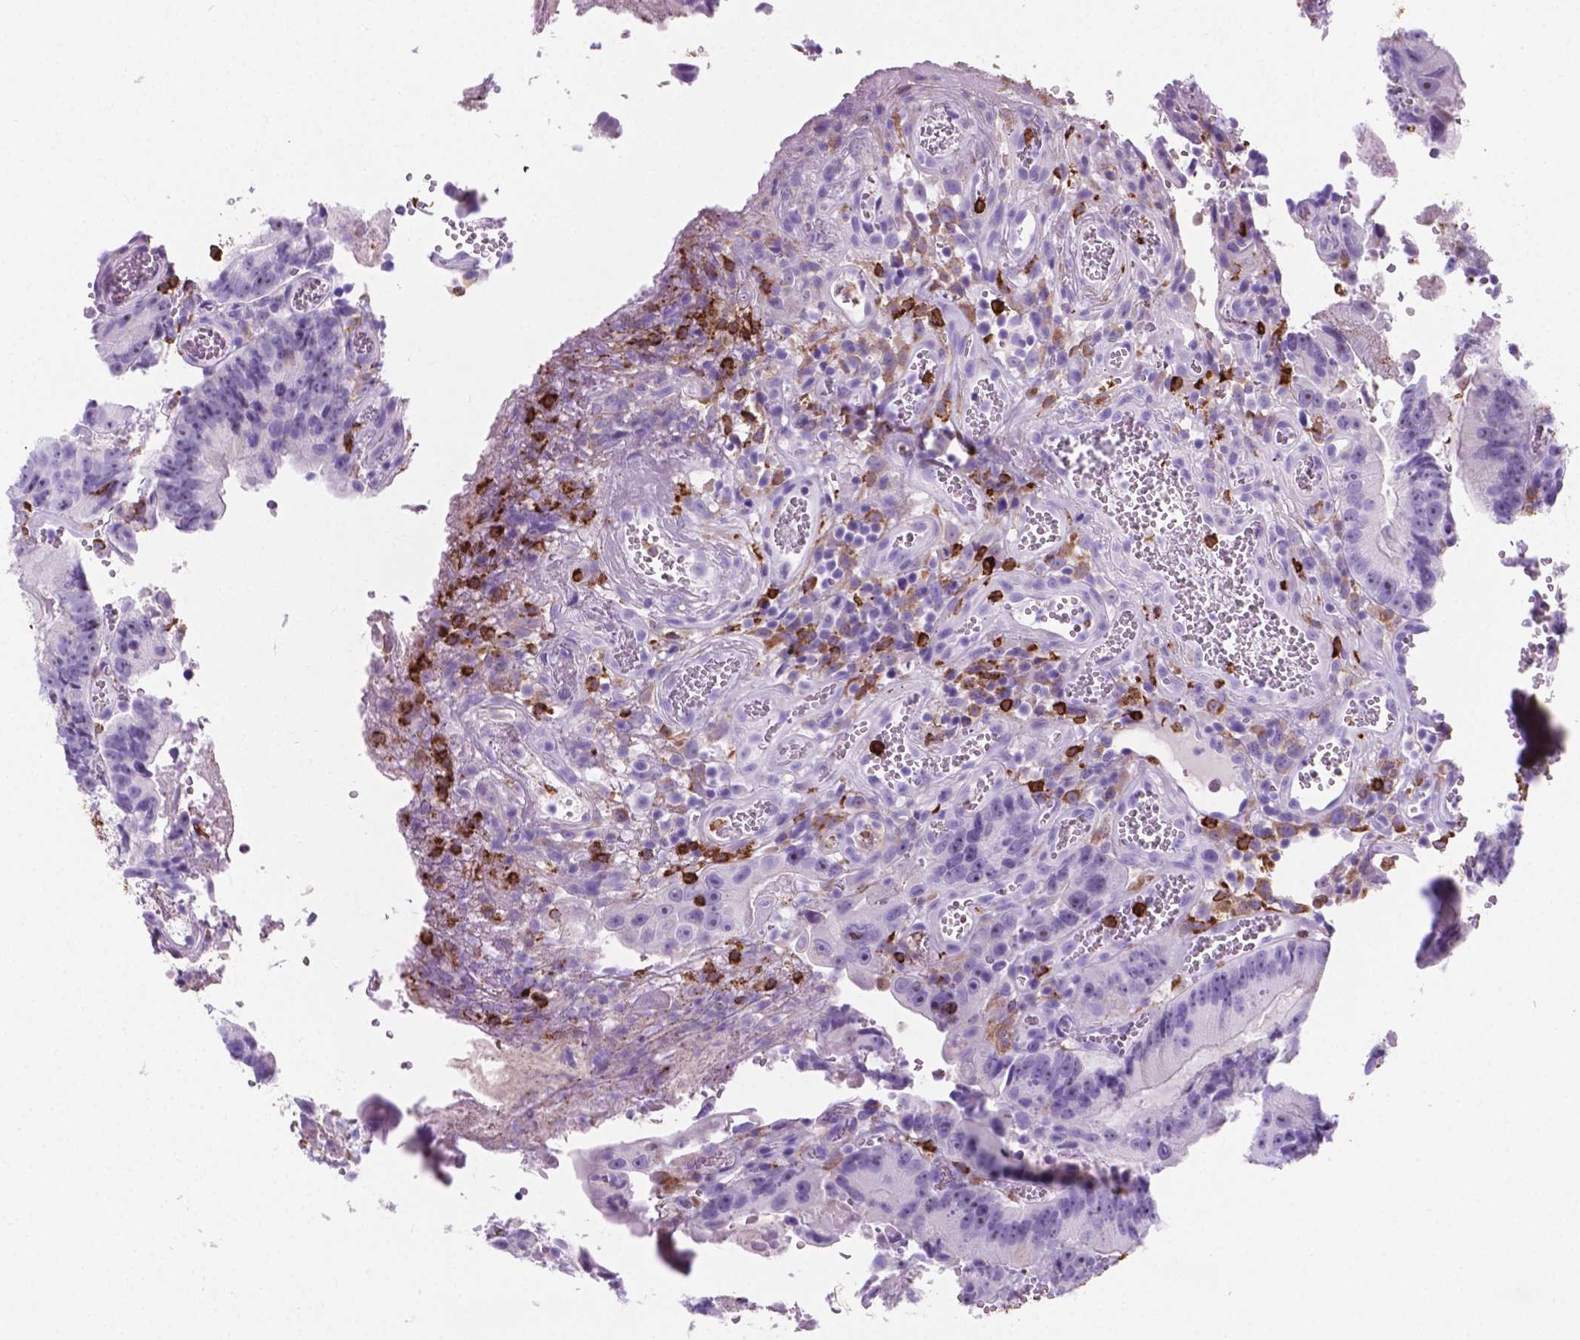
{"staining": {"intensity": "moderate", "quantity": "<25%", "location": "cytoplasmic/membranous"}, "tissue": "colorectal cancer", "cell_type": "Tumor cells", "image_type": "cancer", "snomed": [{"axis": "morphology", "description": "Adenocarcinoma, NOS"}, {"axis": "topography", "description": "Colon"}], "caption": "Moderate cytoplasmic/membranous protein staining is appreciated in about <25% of tumor cells in colorectal adenocarcinoma. The staining was performed using DAB (3,3'-diaminobenzidine) to visualize the protein expression in brown, while the nuclei were stained in blue with hematoxylin (Magnification: 20x).", "gene": "MACF1", "patient": {"sex": "female", "age": 86}}